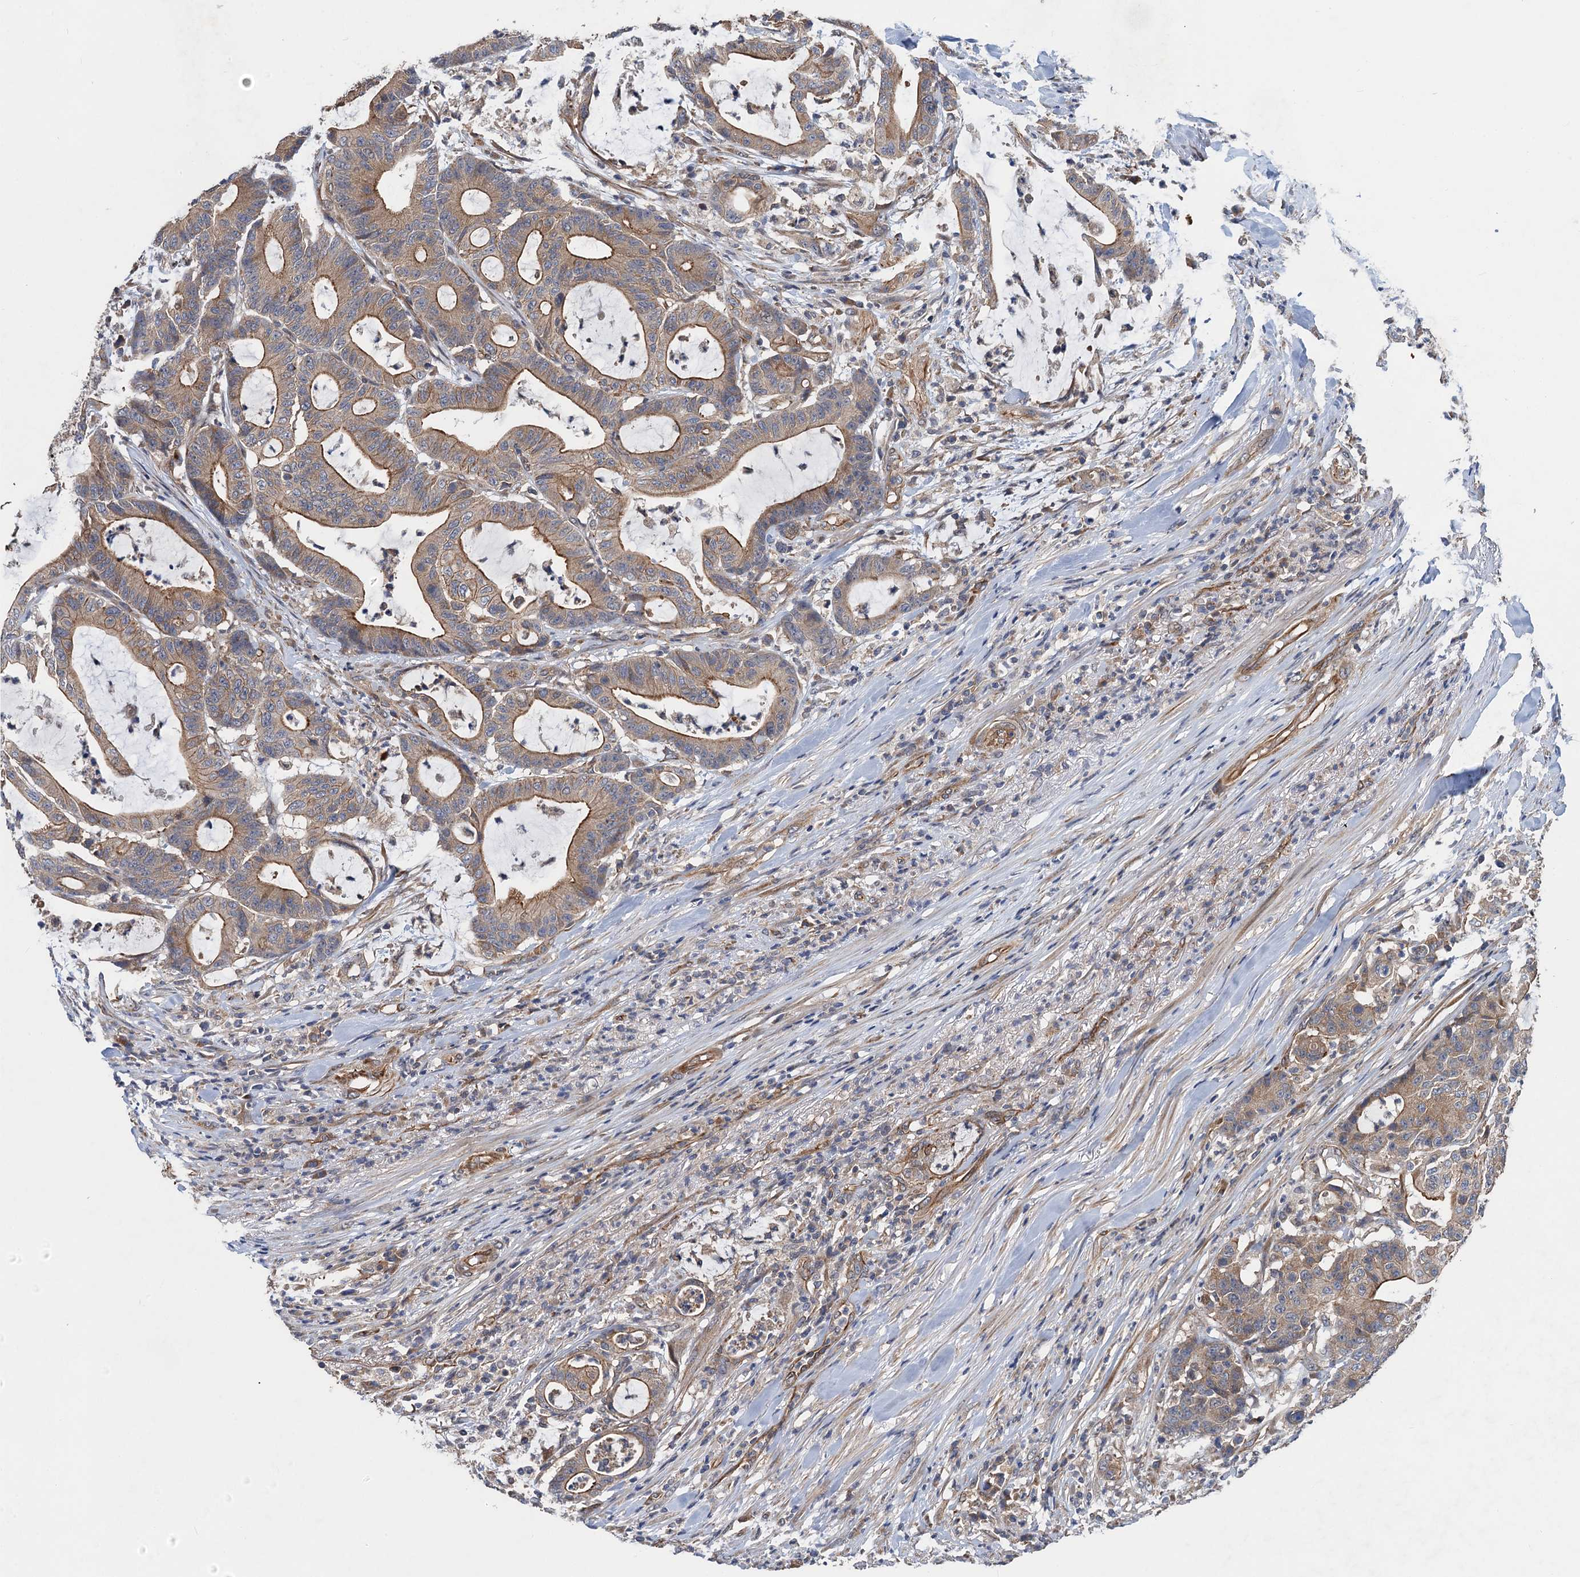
{"staining": {"intensity": "moderate", "quantity": ">75%", "location": "cytoplasmic/membranous"}, "tissue": "colorectal cancer", "cell_type": "Tumor cells", "image_type": "cancer", "snomed": [{"axis": "morphology", "description": "Adenocarcinoma, NOS"}, {"axis": "topography", "description": "Colon"}], "caption": "Colorectal cancer (adenocarcinoma) was stained to show a protein in brown. There is medium levels of moderate cytoplasmic/membranous positivity in approximately >75% of tumor cells.", "gene": "PJA2", "patient": {"sex": "female", "age": 84}}